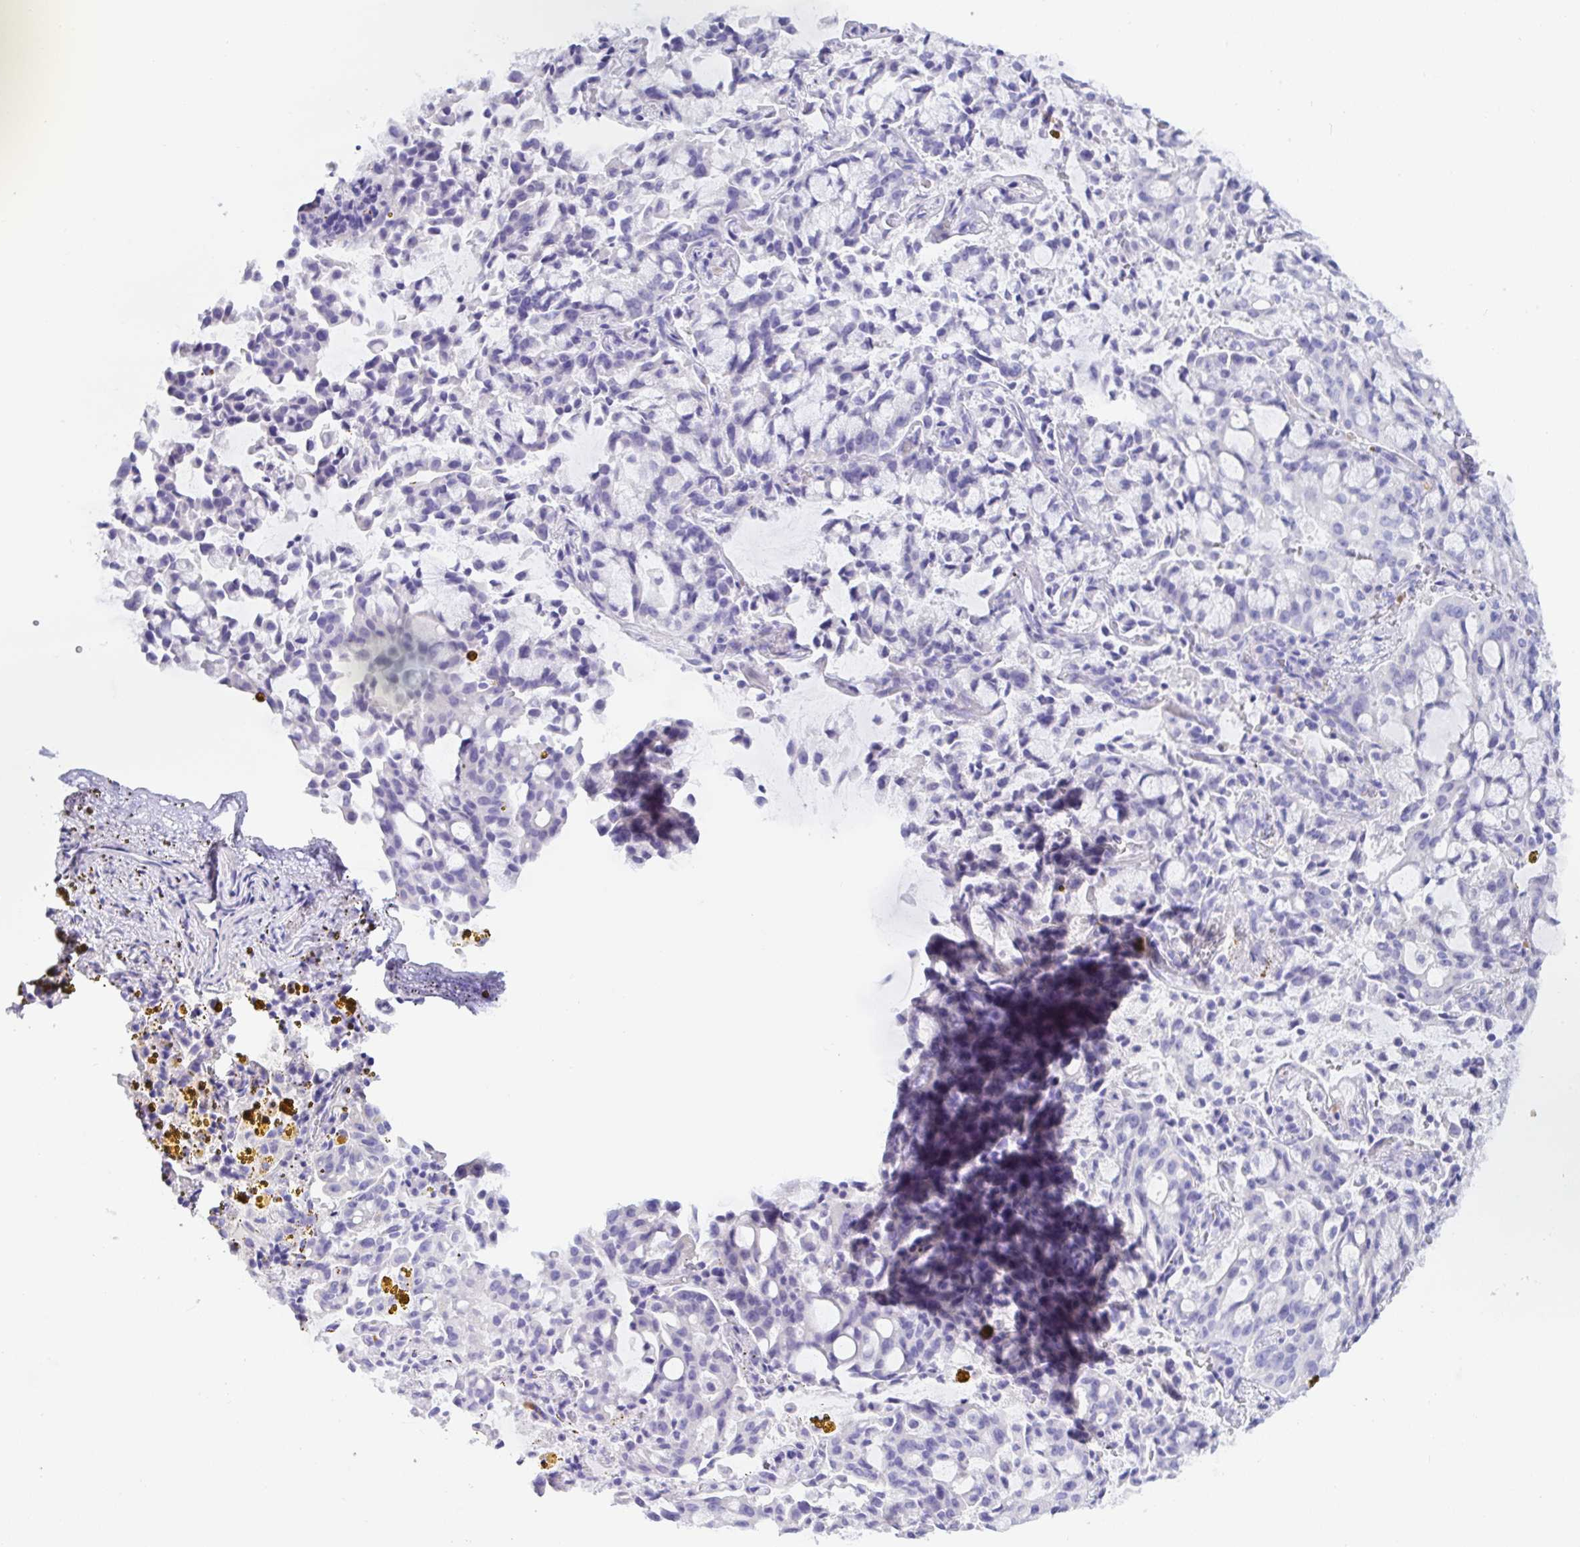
{"staining": {"intensity": "negative", "quantity": "none", "location": "none"}, "tissue": "lung cancer", "cell_type": "Tumor cells", "image_type": "cancer", "snomed": [{"axis": "morphology", "description": "Adenocarcinoma, NOS"}, {"axis": "topography", "description": "Lung"}], "caption": "The micrograph reveals no staining of tumor cells in lung adenocarcinoma.", "gene": "MED11", "patient": {"sex": "female", "age": 44}}